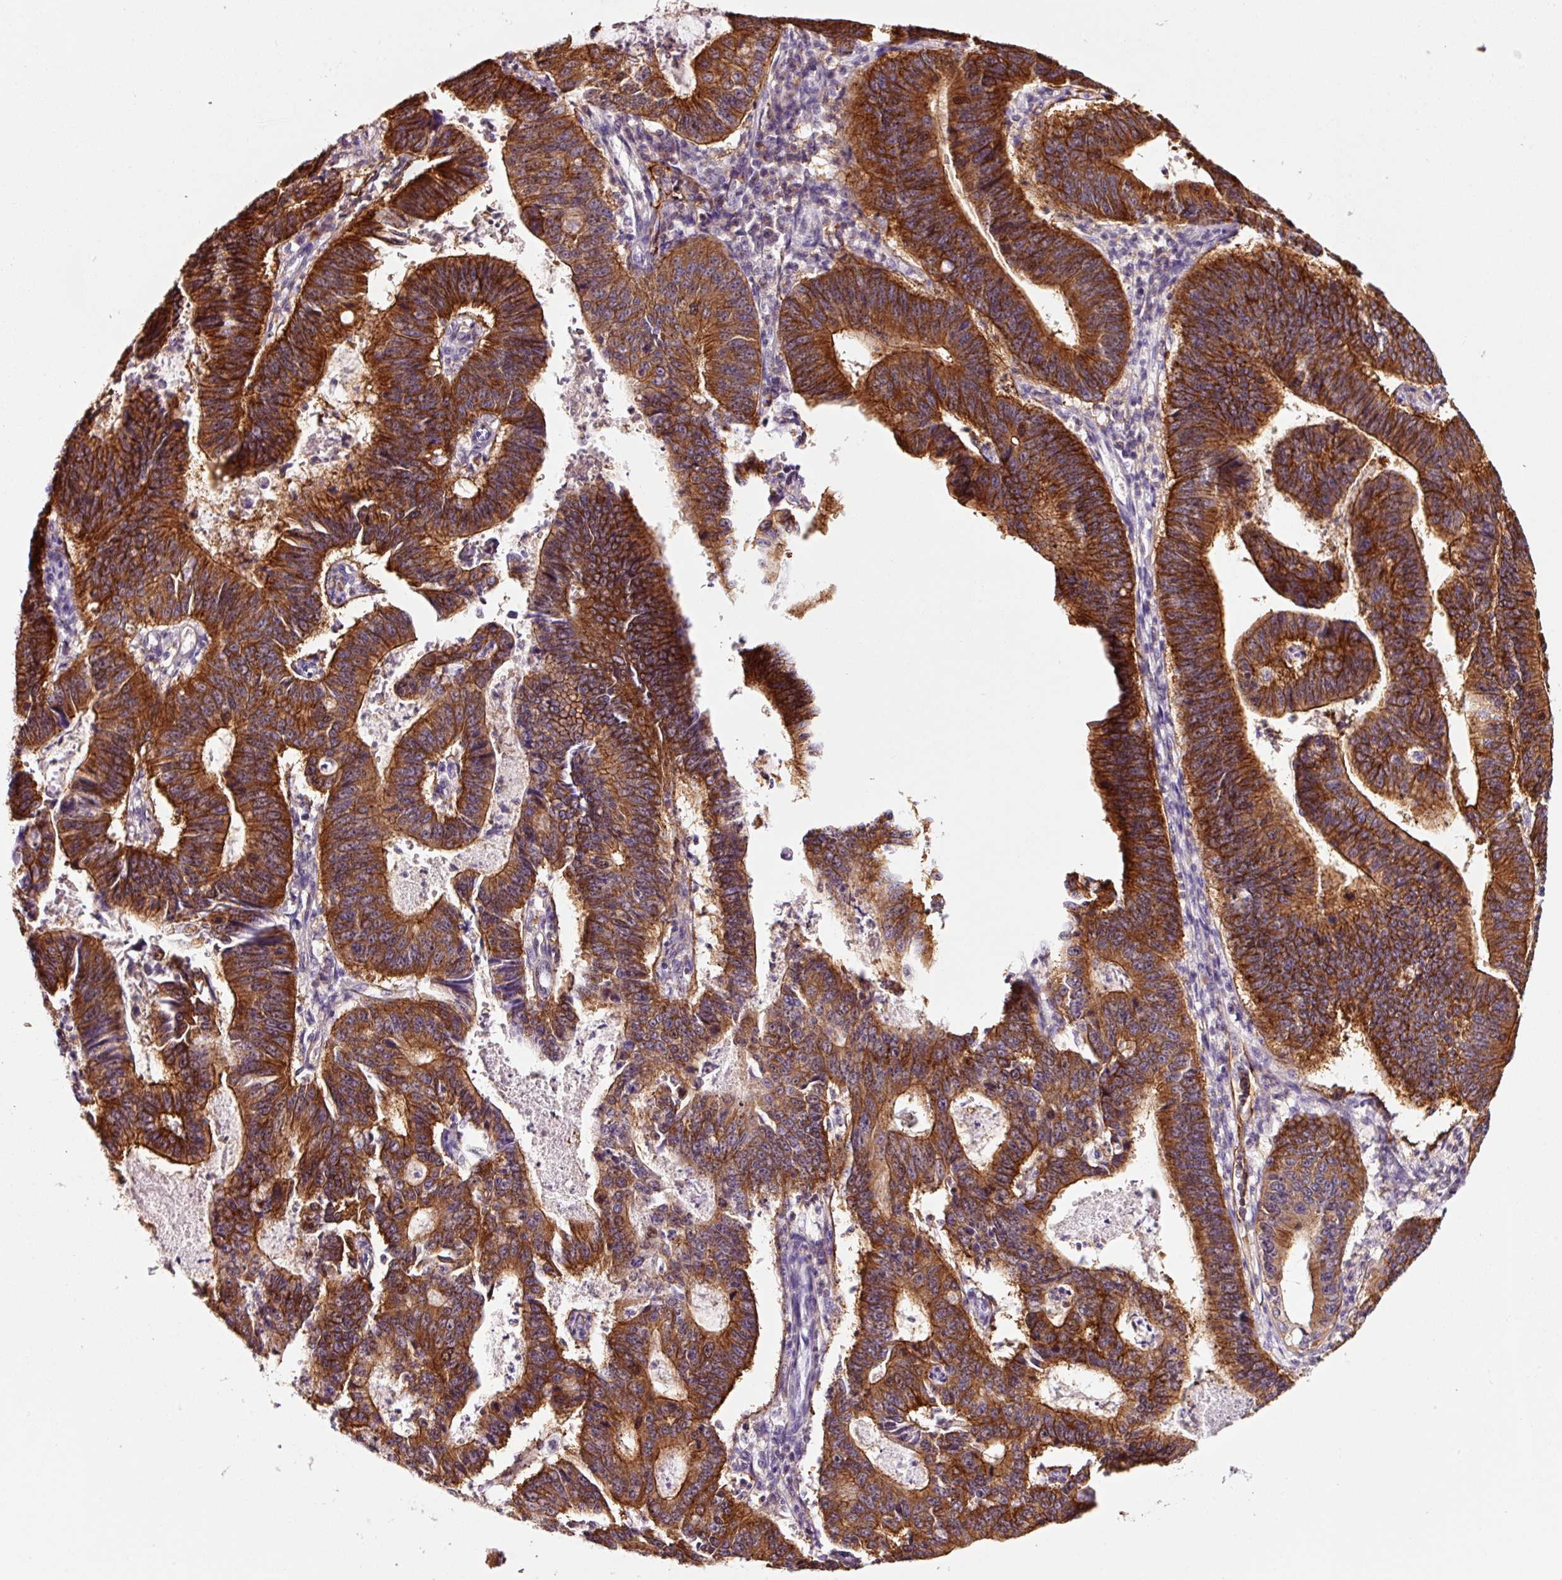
{"staining": {"intensity": "strong", "quantity": ">75%", "location": "cytoplasmic/membranous"}, "tissue": "stomach cancer", "cell_type": "Tumor cells", "image_type": "cancer", "snomed": [{"axis": "morphology", "description": "Adenocarcinoma, NOS"}, {"axis": "topography", "description": "Stomach"}], "caption": "Immunohistochemistry (IHC) image of neoplastic tissue: adenocarcinoma (stomach) stained using IHC displays high levels of strong protein expression localized specifically in the cytoplasmic/membranous of tumor cells, appearing as a cytoplasmic/membranous brown color.", "gene": "ADD3", "patient": {"sex": "male", "age": 59}}